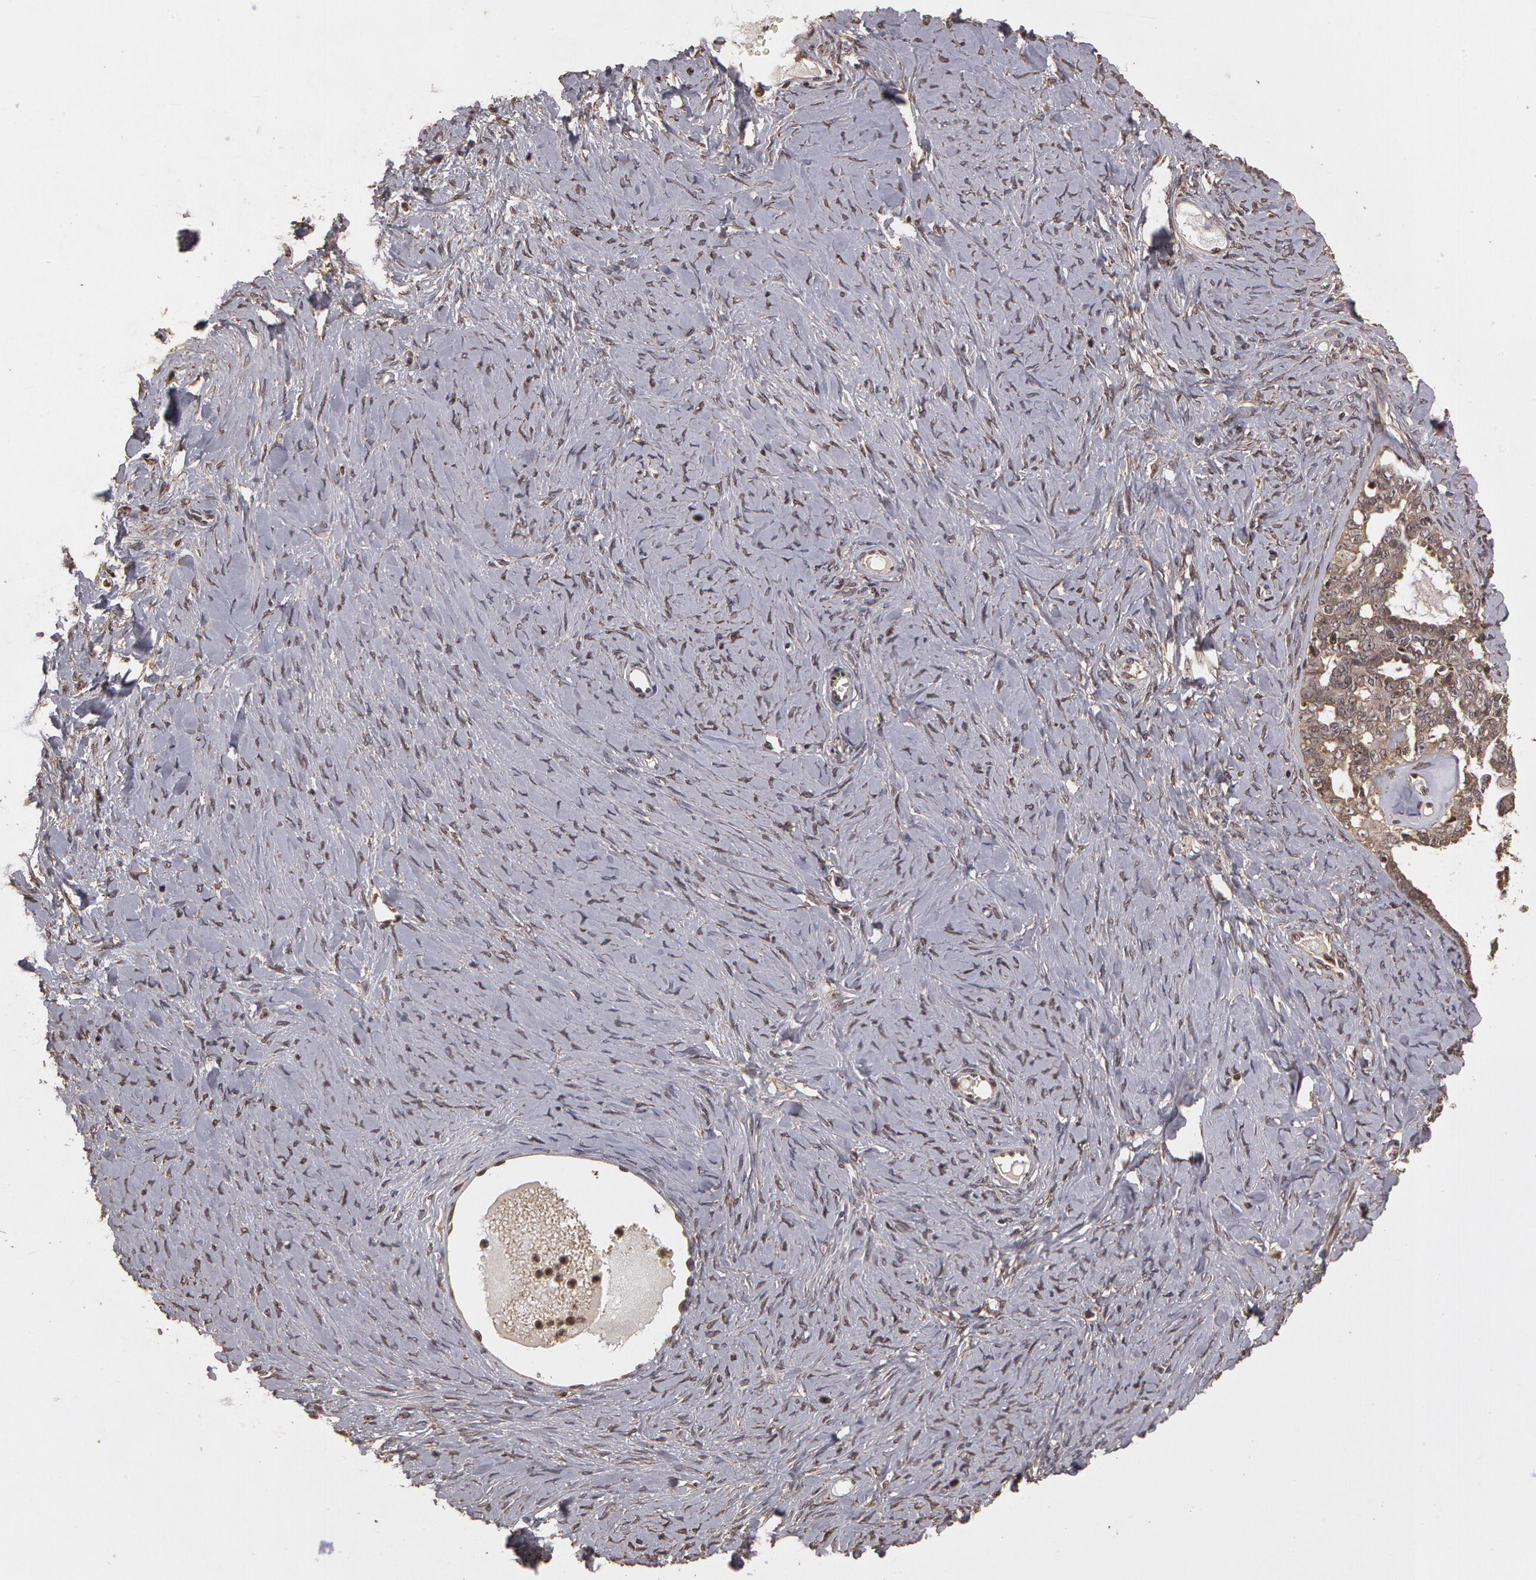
{"staining": {"intensity": "weak", "quantity": "25%-75%", "location": "cytoplasmic/membranous"}, "tissue": "ovarian cancer", "cell_type": "Tumor cells", "image_type": "cancer", "snomed": [{"axis": "morphology", "description": "Cystadenocarcinoma, serous, NOS"}, {"axis": "topography", "description": "Ovary"}], "caption": "Immunohistochemistry (DAB (3,3'-diaminobenzidine)) staining of serous cystadenocarcinoma (ovarian) demonstrates weak cytoplasmic/membranous protein positivity in approximately 25%-75% of tumor cells.", "gene": "CALR", "patient": {"sex": "female", "age": 71}}